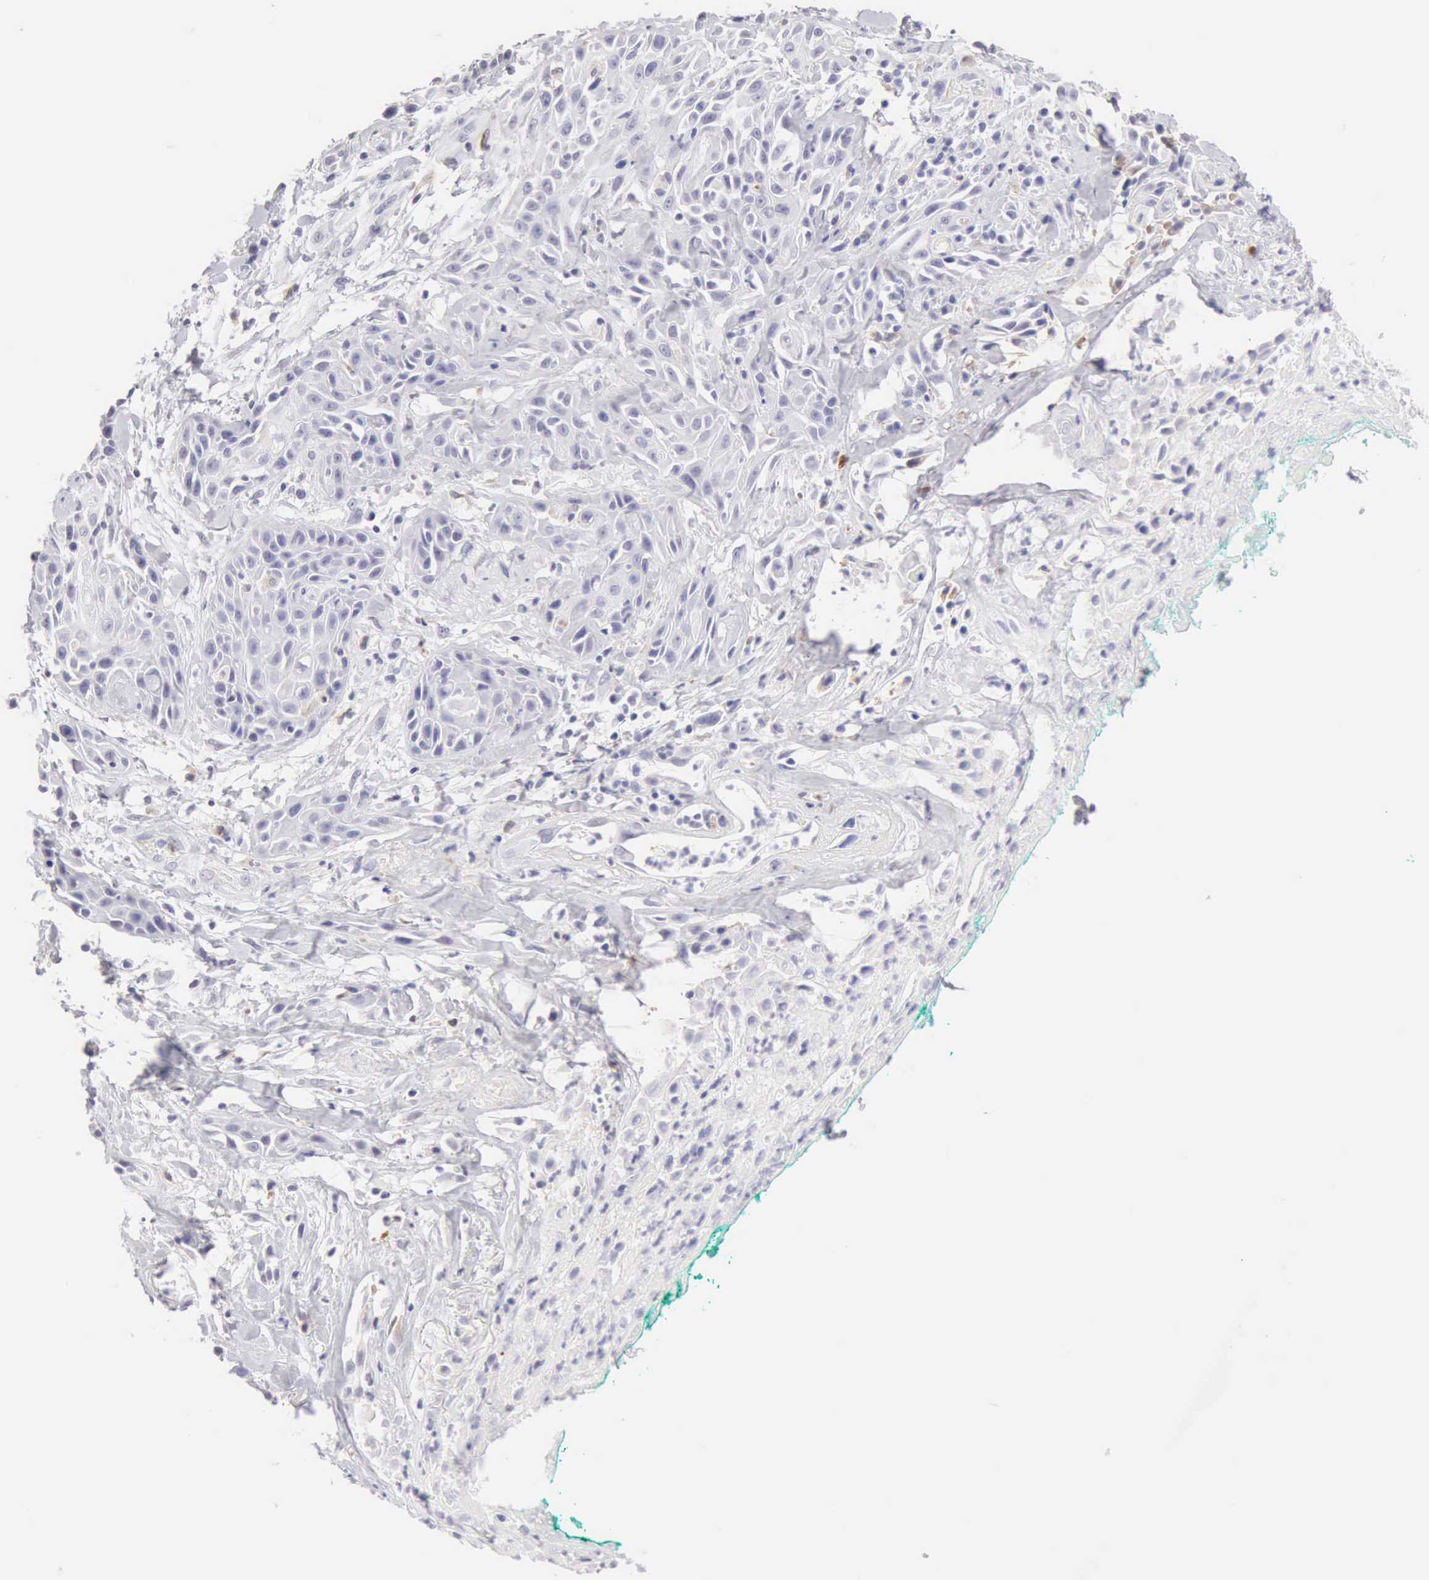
{"staining": {"intensity": "weak", "quantity": "<25%", "location": "cytoplasmic/membranous"}, "tissue": "skin cancer", "cell_type": "Tumor cells", "image_type": "cancer", "snomed": [{"axis": "morphology", "description": "Squamous cell carcinoma, NOS"}, {"axis": "topography", "description": "Skin"}, {"axis": "topography", "description": "Anal"}], "caption": "Immunohistochemistry (IHC) histopathology image of neoplastic tissue: skin cancer (squamous cell carcinoma) stained with DAB shows no significant protein expression in tumor cells.", "gene": "RNASE1", "patient": {"sex": "male", "age": 64}}